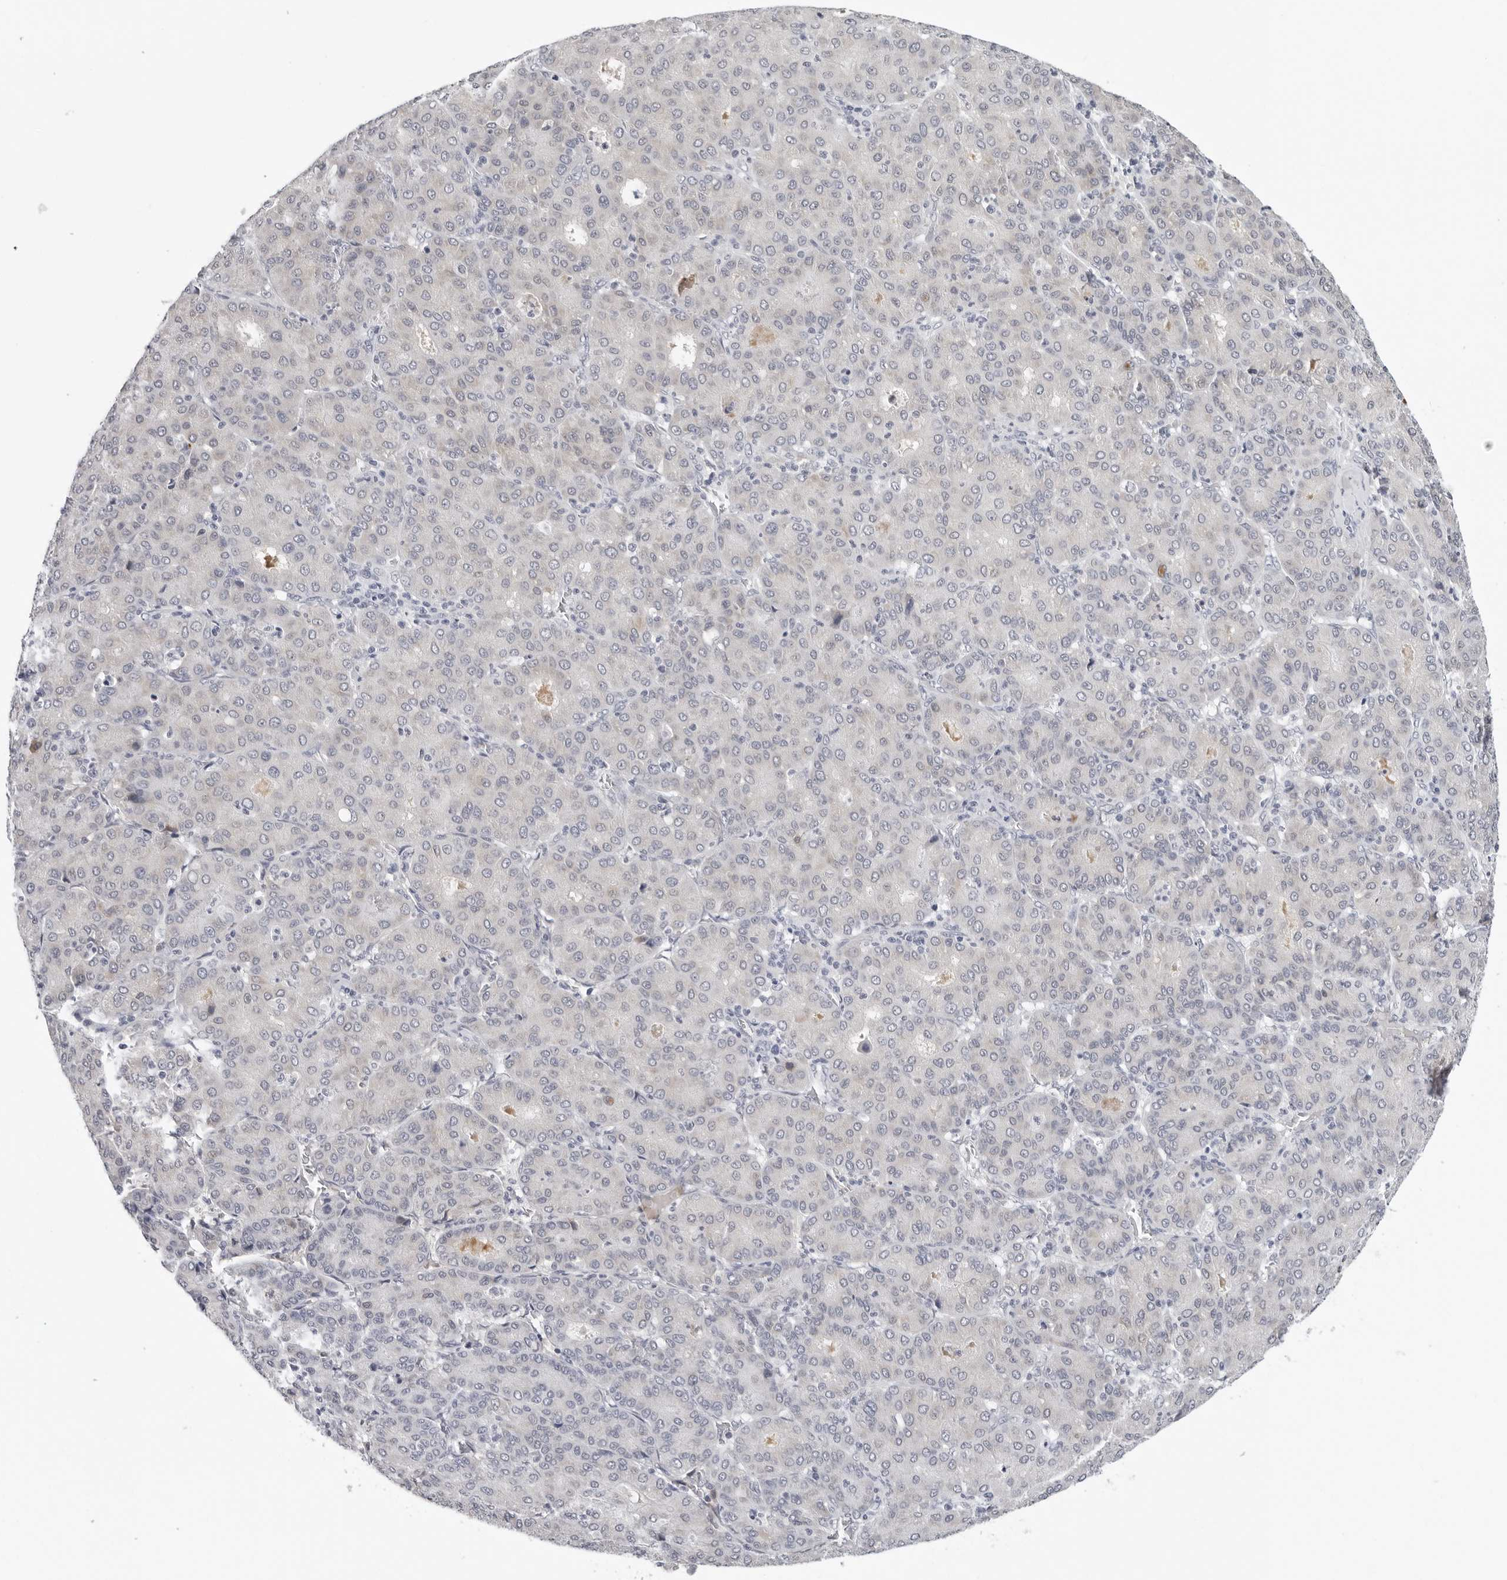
{"staining": {"intensity": "negative", "quantity": "none", "location": "none"}, "tissue": "liver cancer", "cell_type": "Tumor cells", "image_type": "cancer", "snomed": [{"axis": "morphology", "description": "Carcinoma, Hepatocellular, NOS"}, {"axis": "topography", "description": "Liver"}], "caption": "An image of liver hepatocellular carcinoma stained for a protein demonstrates no brown staining in tumor cells. (DAB (3,3'-diaminobenzidine) immunohistochemistry (IHC) visualized using brightfield microscopy, high magnification).", "gene": "ZNF502", "patient": {"sex": "male", "age": 65}}